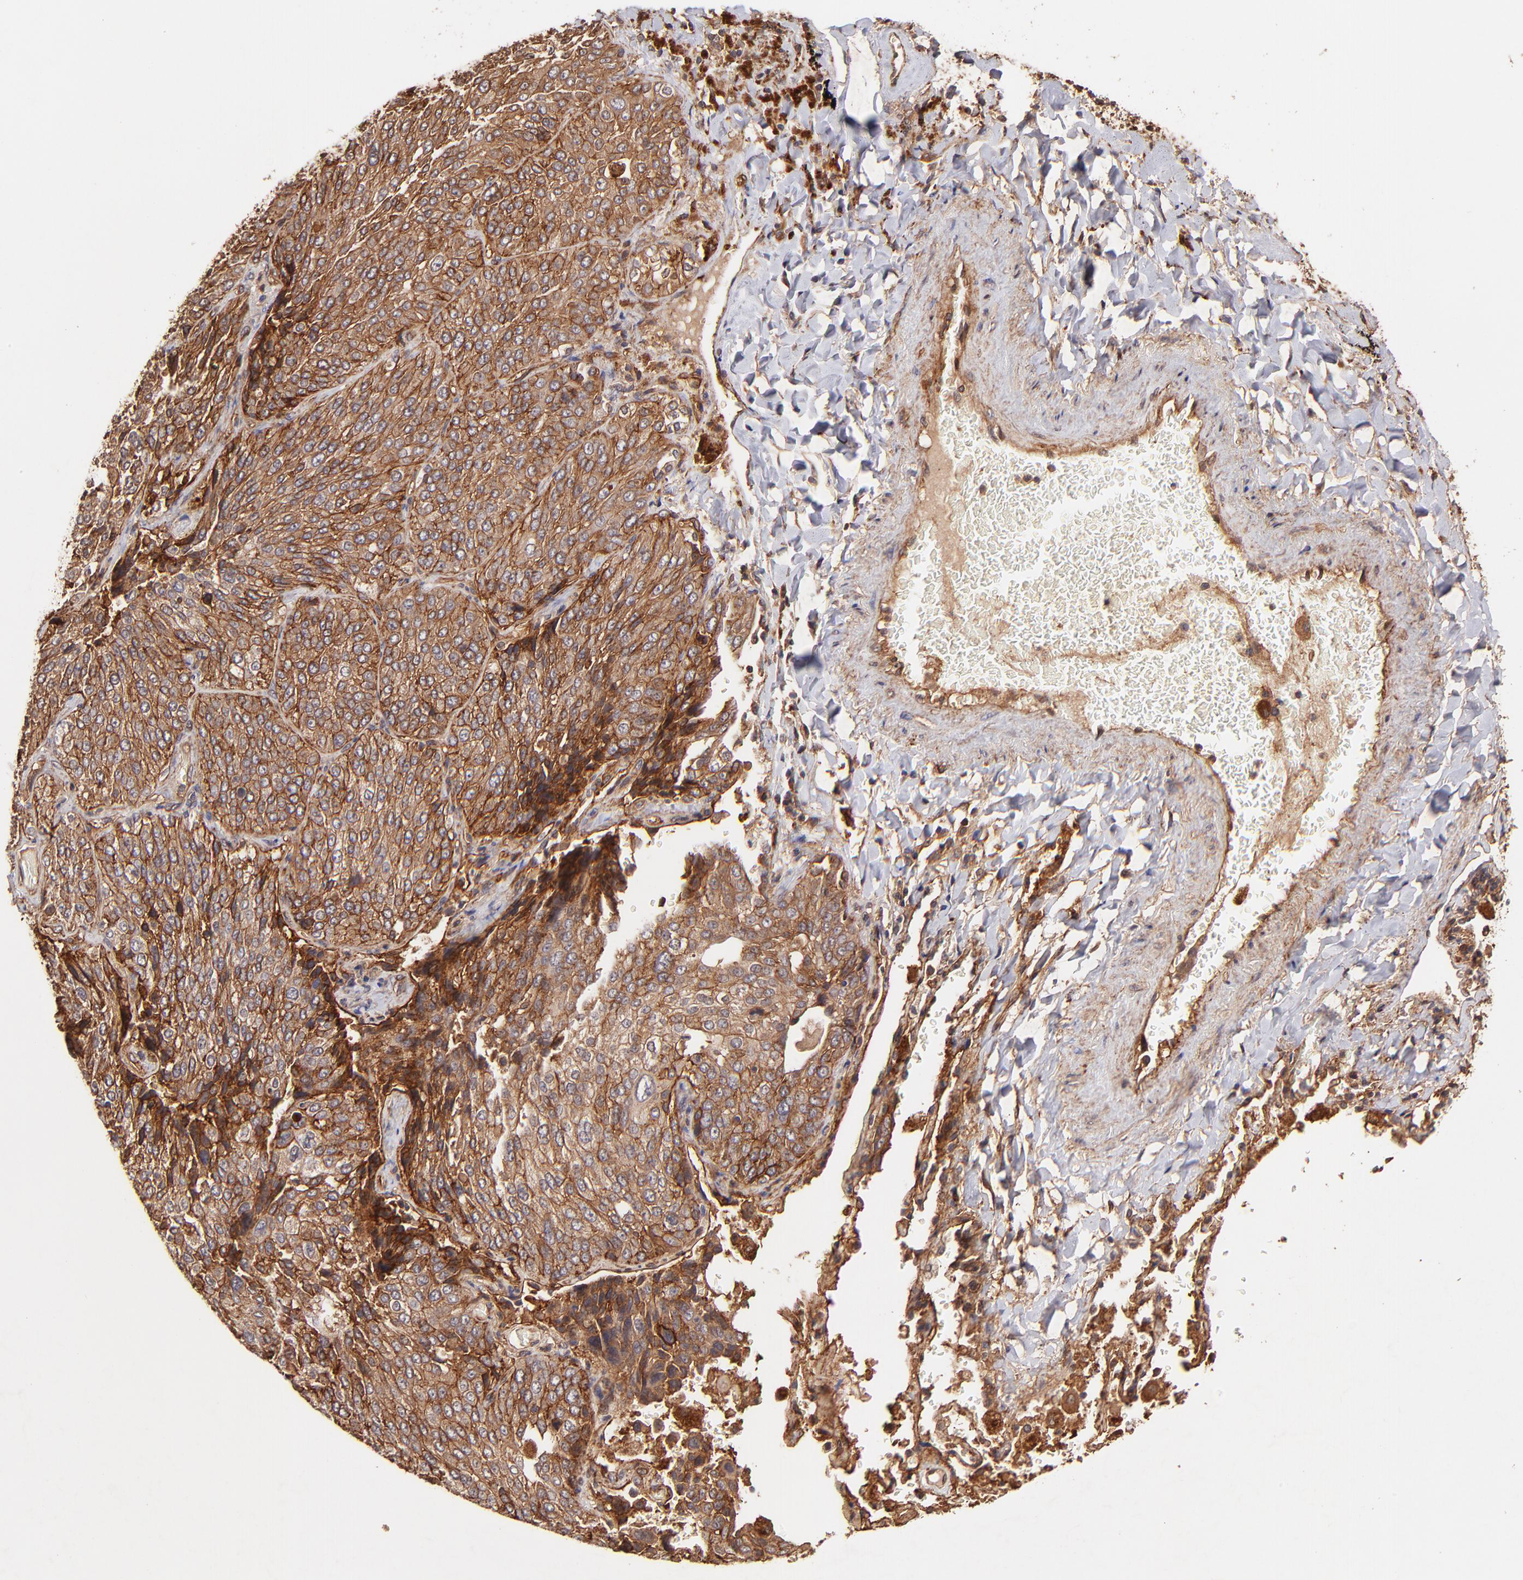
{"staining": {"intensity": "strong", "quantity": ">75%", "location": "cytoplasmic/membranous"}, "tissue": "lung cancer", "cell_type": "Tumor cells", "image_type": "cancer", "snomed": [{"axis": "morphology", "description": "Squamous cell carcinoma, NOS"}, {"axis": "topography", "description": "Lung"}], "caption": "Brown immunohistochemical staining in lung squamous cell carcinoma shows strong cytoplasmic/membranous staining in approximately >75% of tumor cells.", "gene": "ITGB1", "patient": {"sex": "male", "age": 54}}